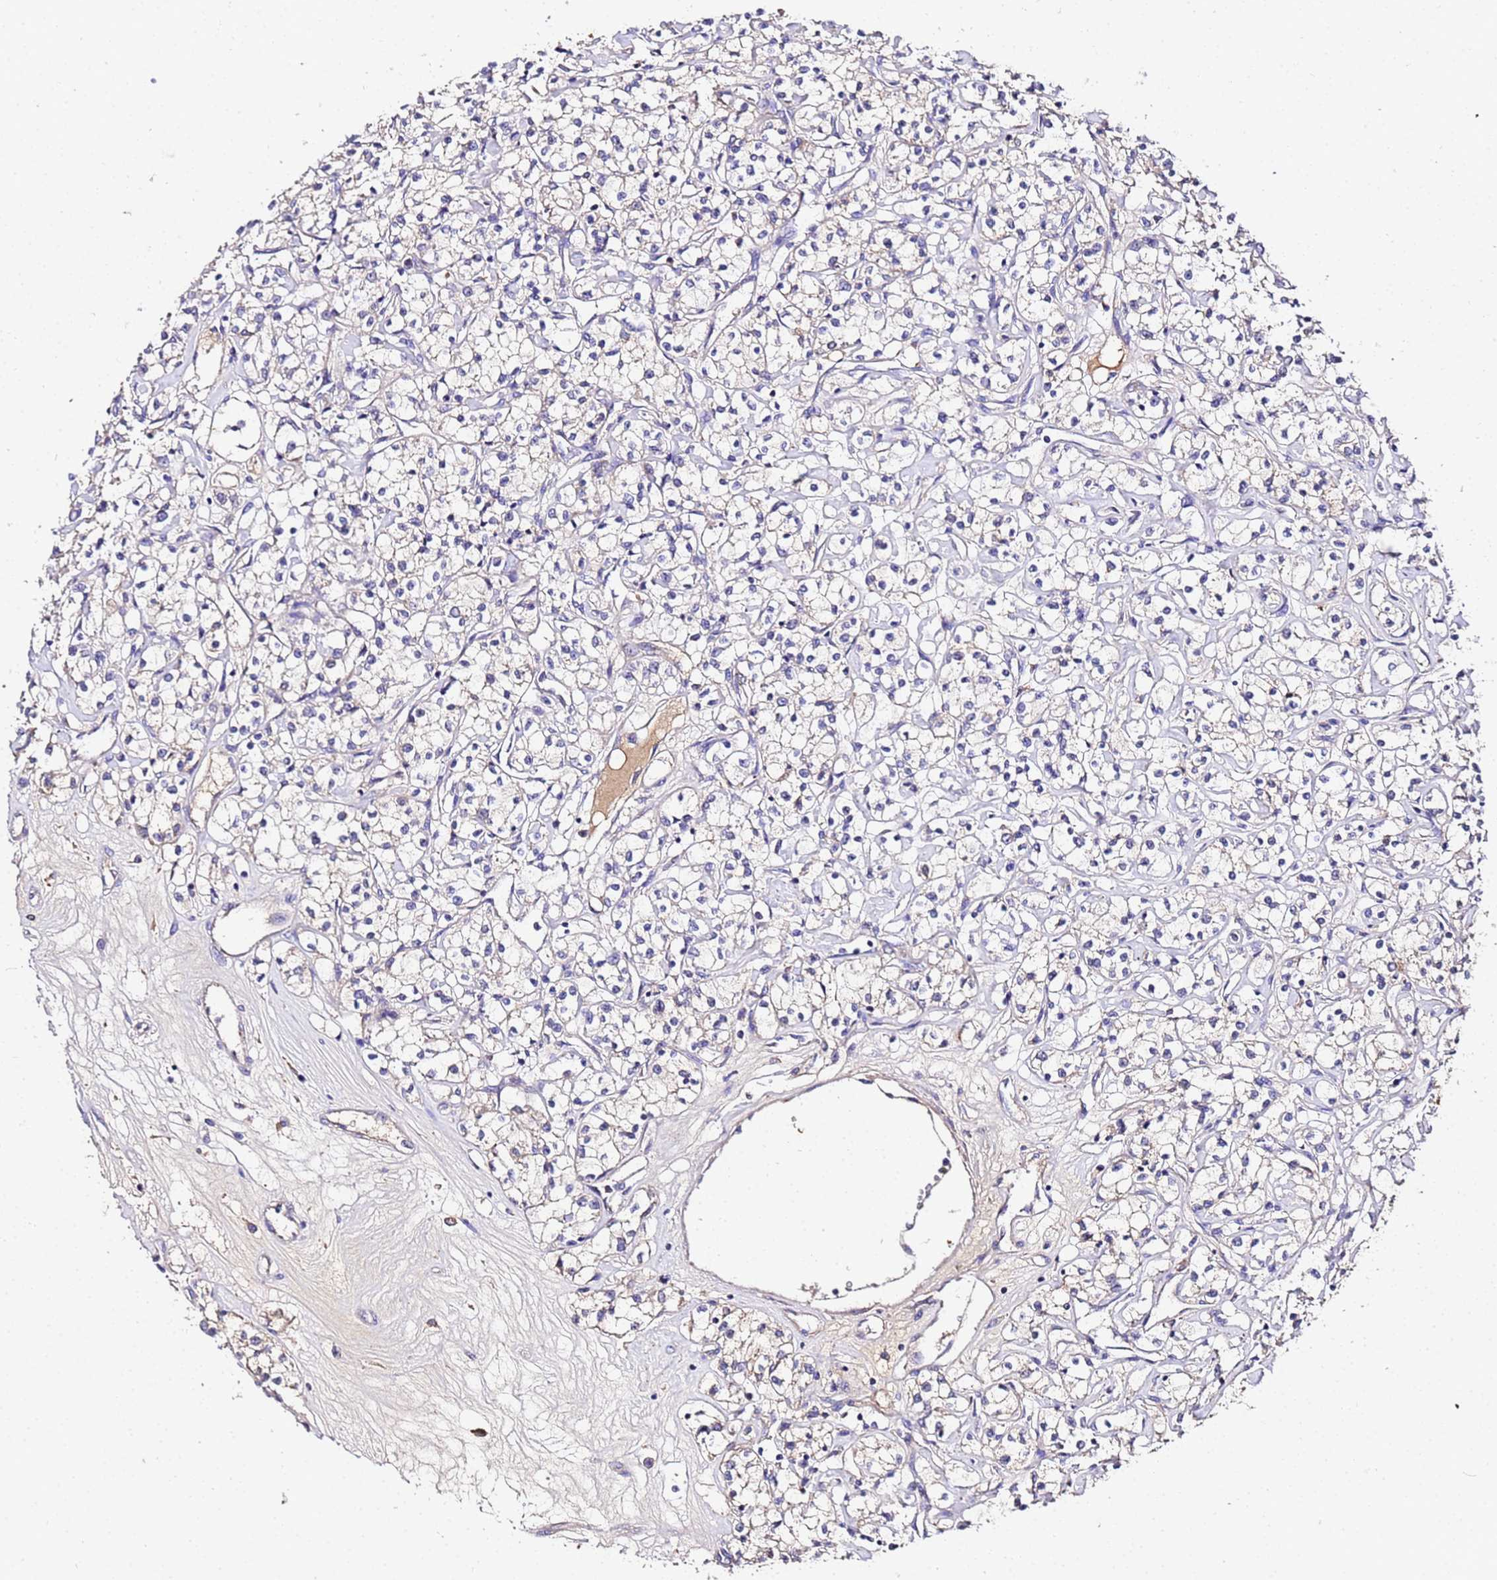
{"staining": {"intensity": "weak", "quantity": "<25%", "location": "cytoplasmic/membranous"}, "tissue": "renal cancer", "cell_type": "Tumor cells", "image_type": "cancer", "snomed": [{"axis": "morphology", "description": "Adenocarcinoma, NOS"}, {"axis": "topography", "description": "Kidney"}], "caption": "Histopathology image shows no significant protein positivity in tumor cells of adenocarcinoma (renal).", "gene": "MTERF1", "patient": {"sex": "female", "age": 59}}